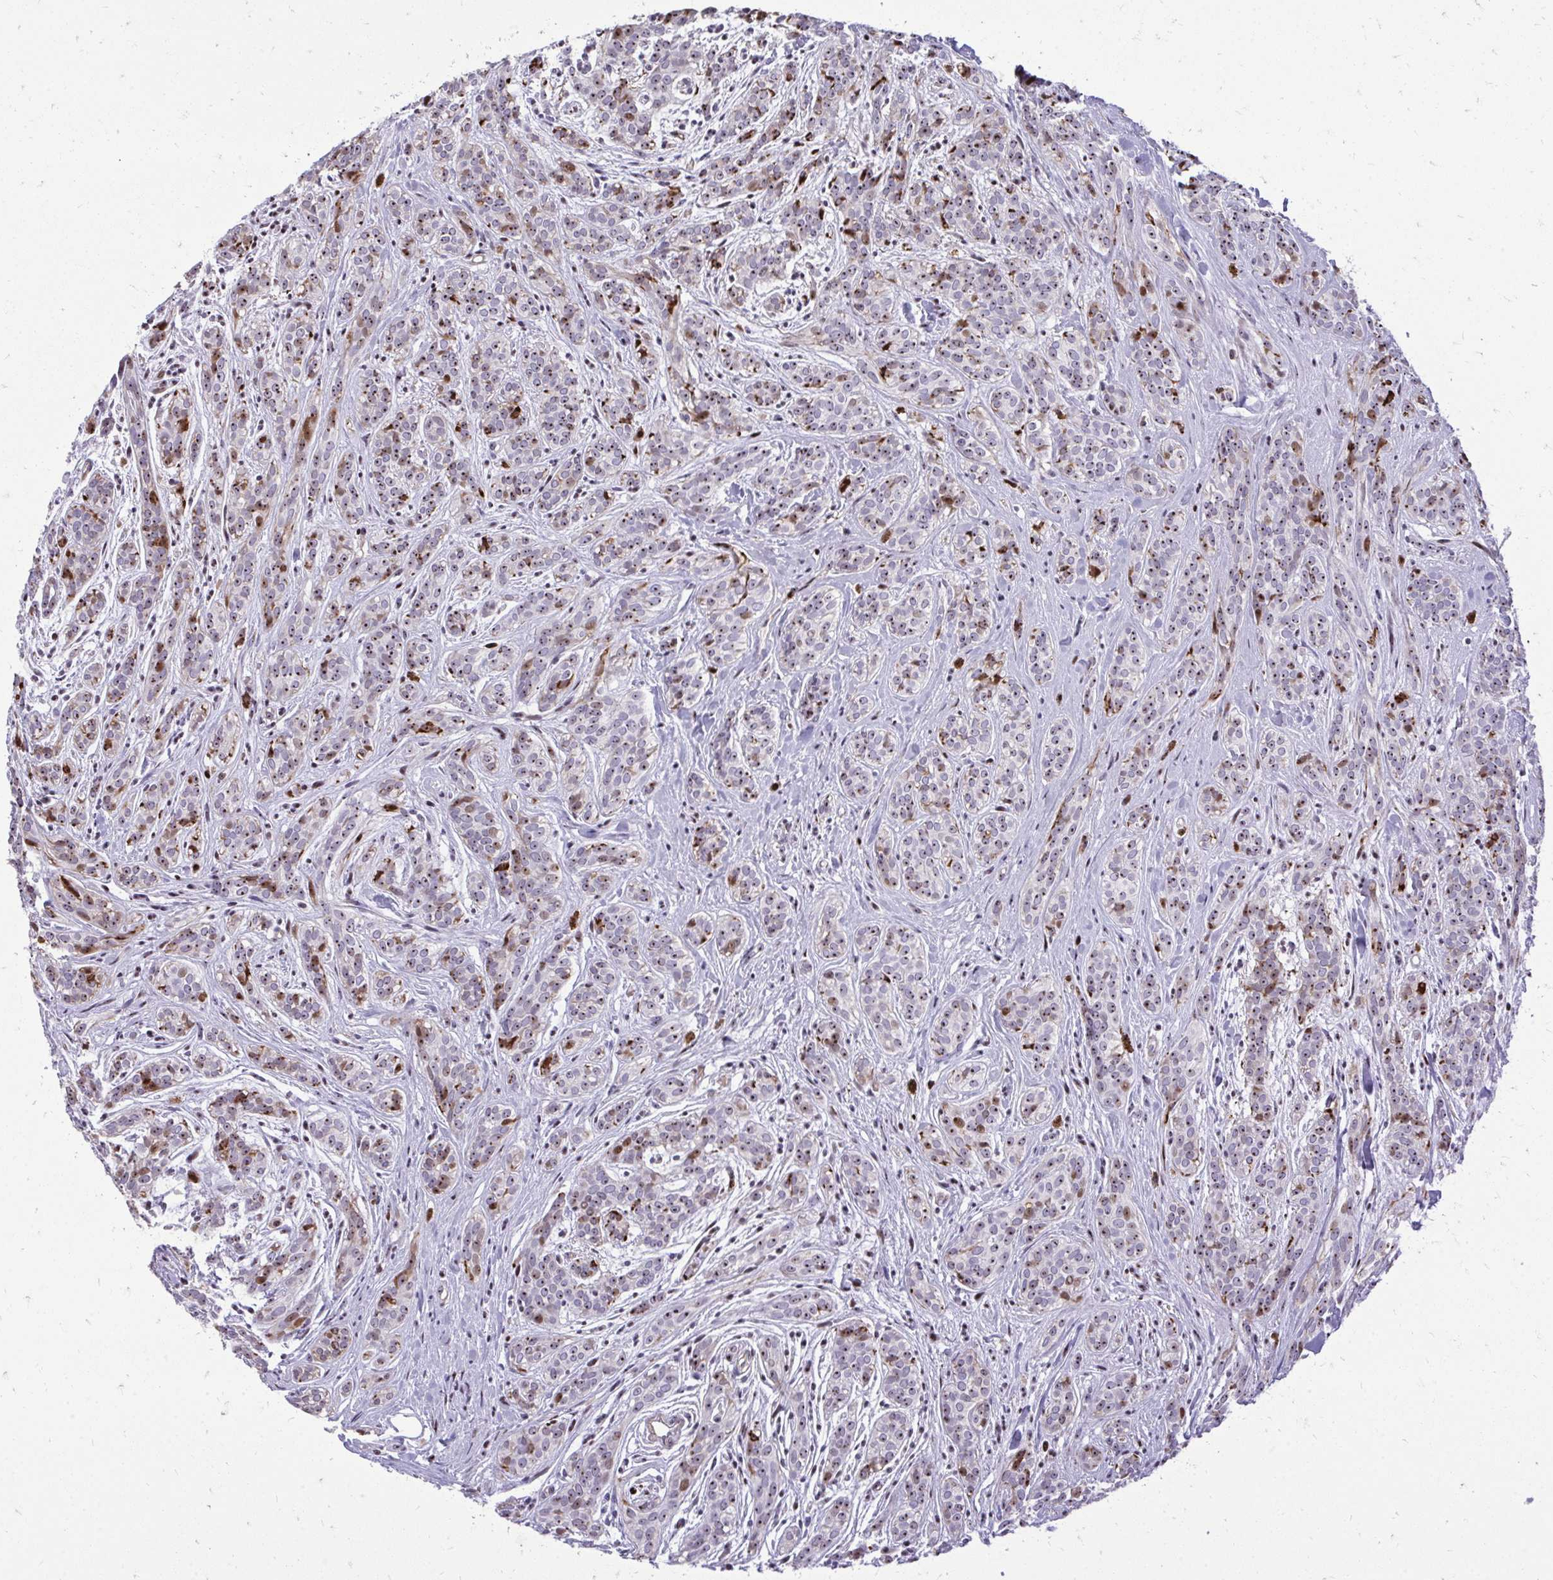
{"staining": {"intensity": "moderate", "quantity": "25%-75%", "location": "nuclear"}, "tissue": "head and neck cancer", "cell_type": "Tumor cells", "image_type": "cancer", "snomed": [{"axis": "morphology", "description": "Adenocarcinoma, NOS"}, {"axis": "topography", "description": "Head-Neck"}], "caption": "Immunohistochemistry (IHC) (DAB (3,3'-diaminobenzidine)) staining of head and neck cancer (adenocarcinoma) demonstrates moderate nuclear protein positivity in about 25%-75% of tumor cells.", "gene": "DLX4", "patient": {"sex": "female", "age": 57}}